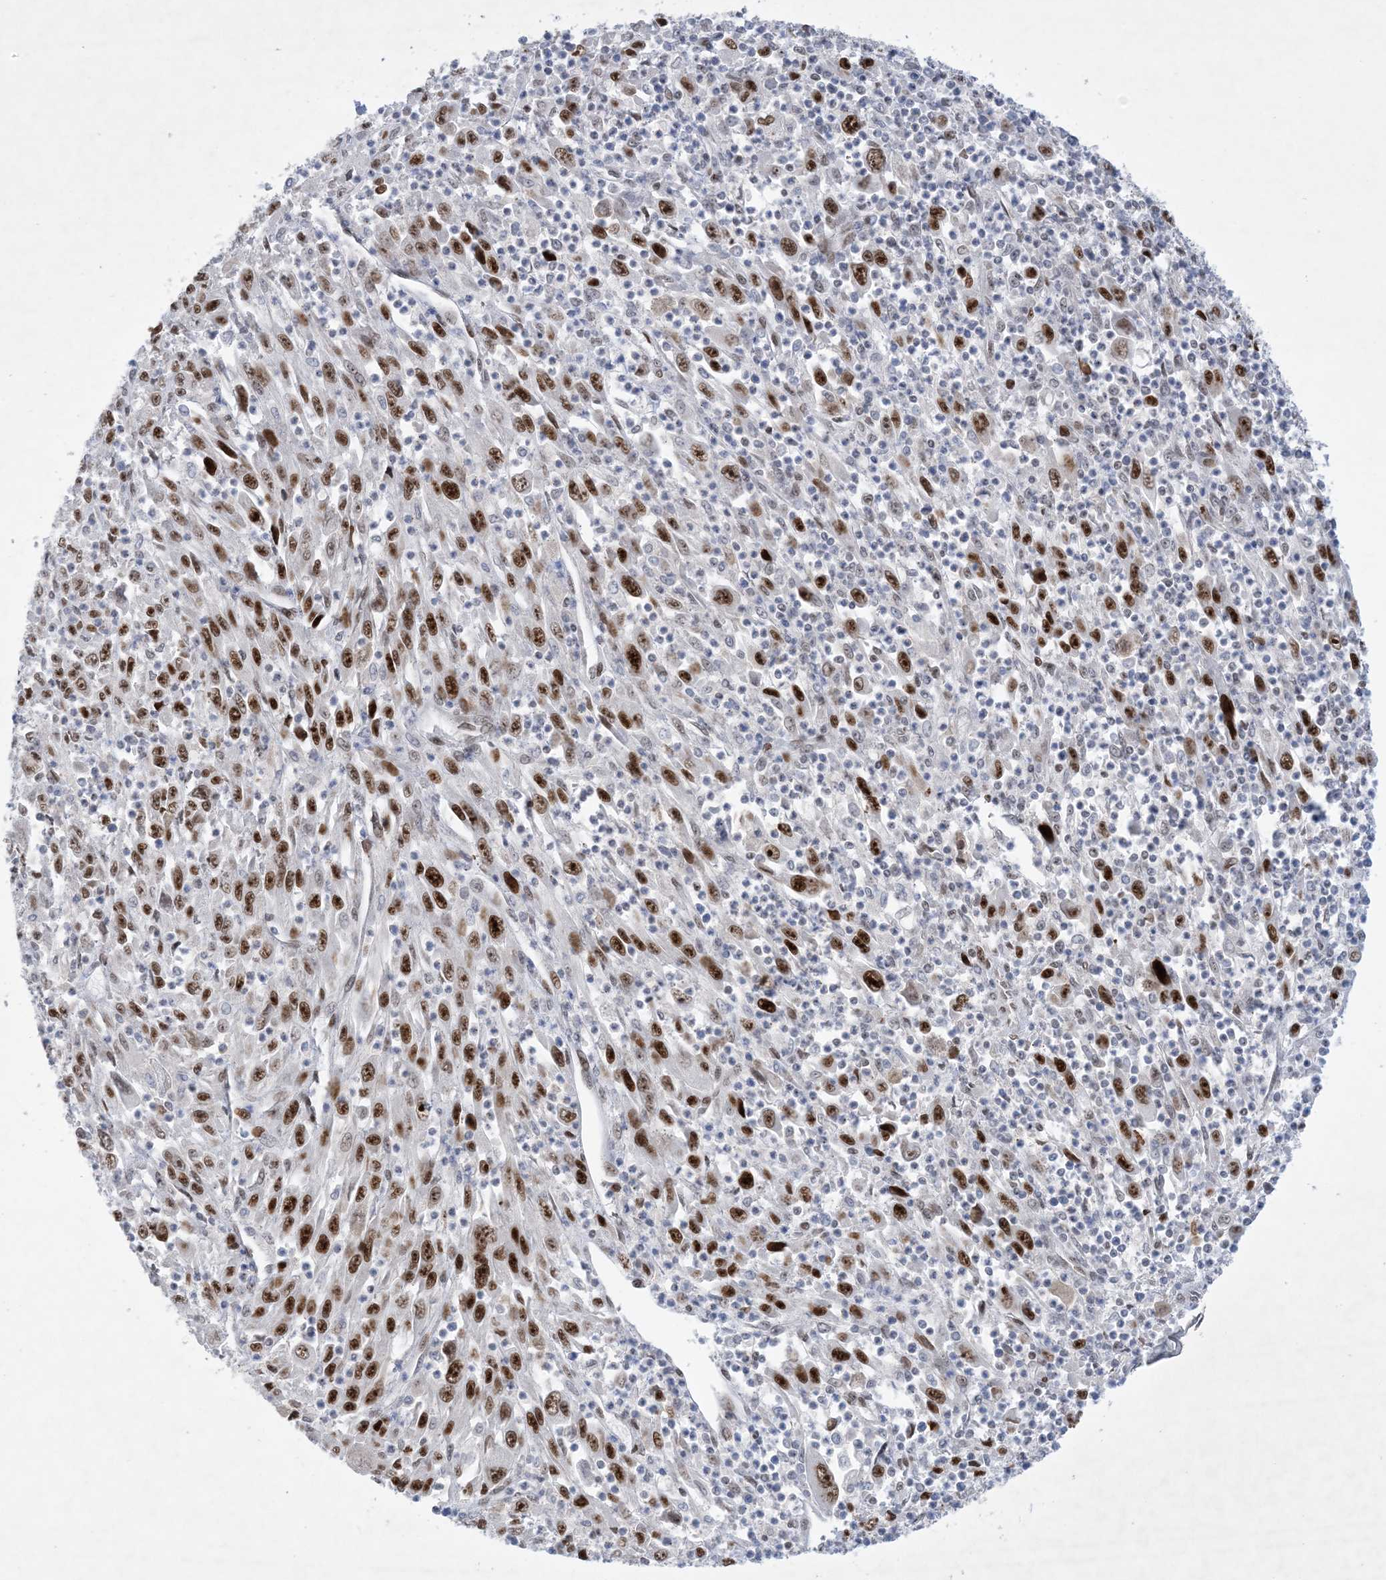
{"staining": {"intensity": "strong", "quantity": ">75%", "location": "nuclear"}, "tissue": "melanoma", "cell_type": "Tumor cells", "image_type": "cancer", "snomed": [{"axis": "morphology", "description": "Malignant melanoma, Metastatic site"}, {"axis": "topography", "description": "Skin"}], "caption": "Melanoma tissue reveals strong nuclear expression in approximately >75% of tumor cells", "gene": "TSPYL1", "patient": {"sex": "female", "age": 56}}